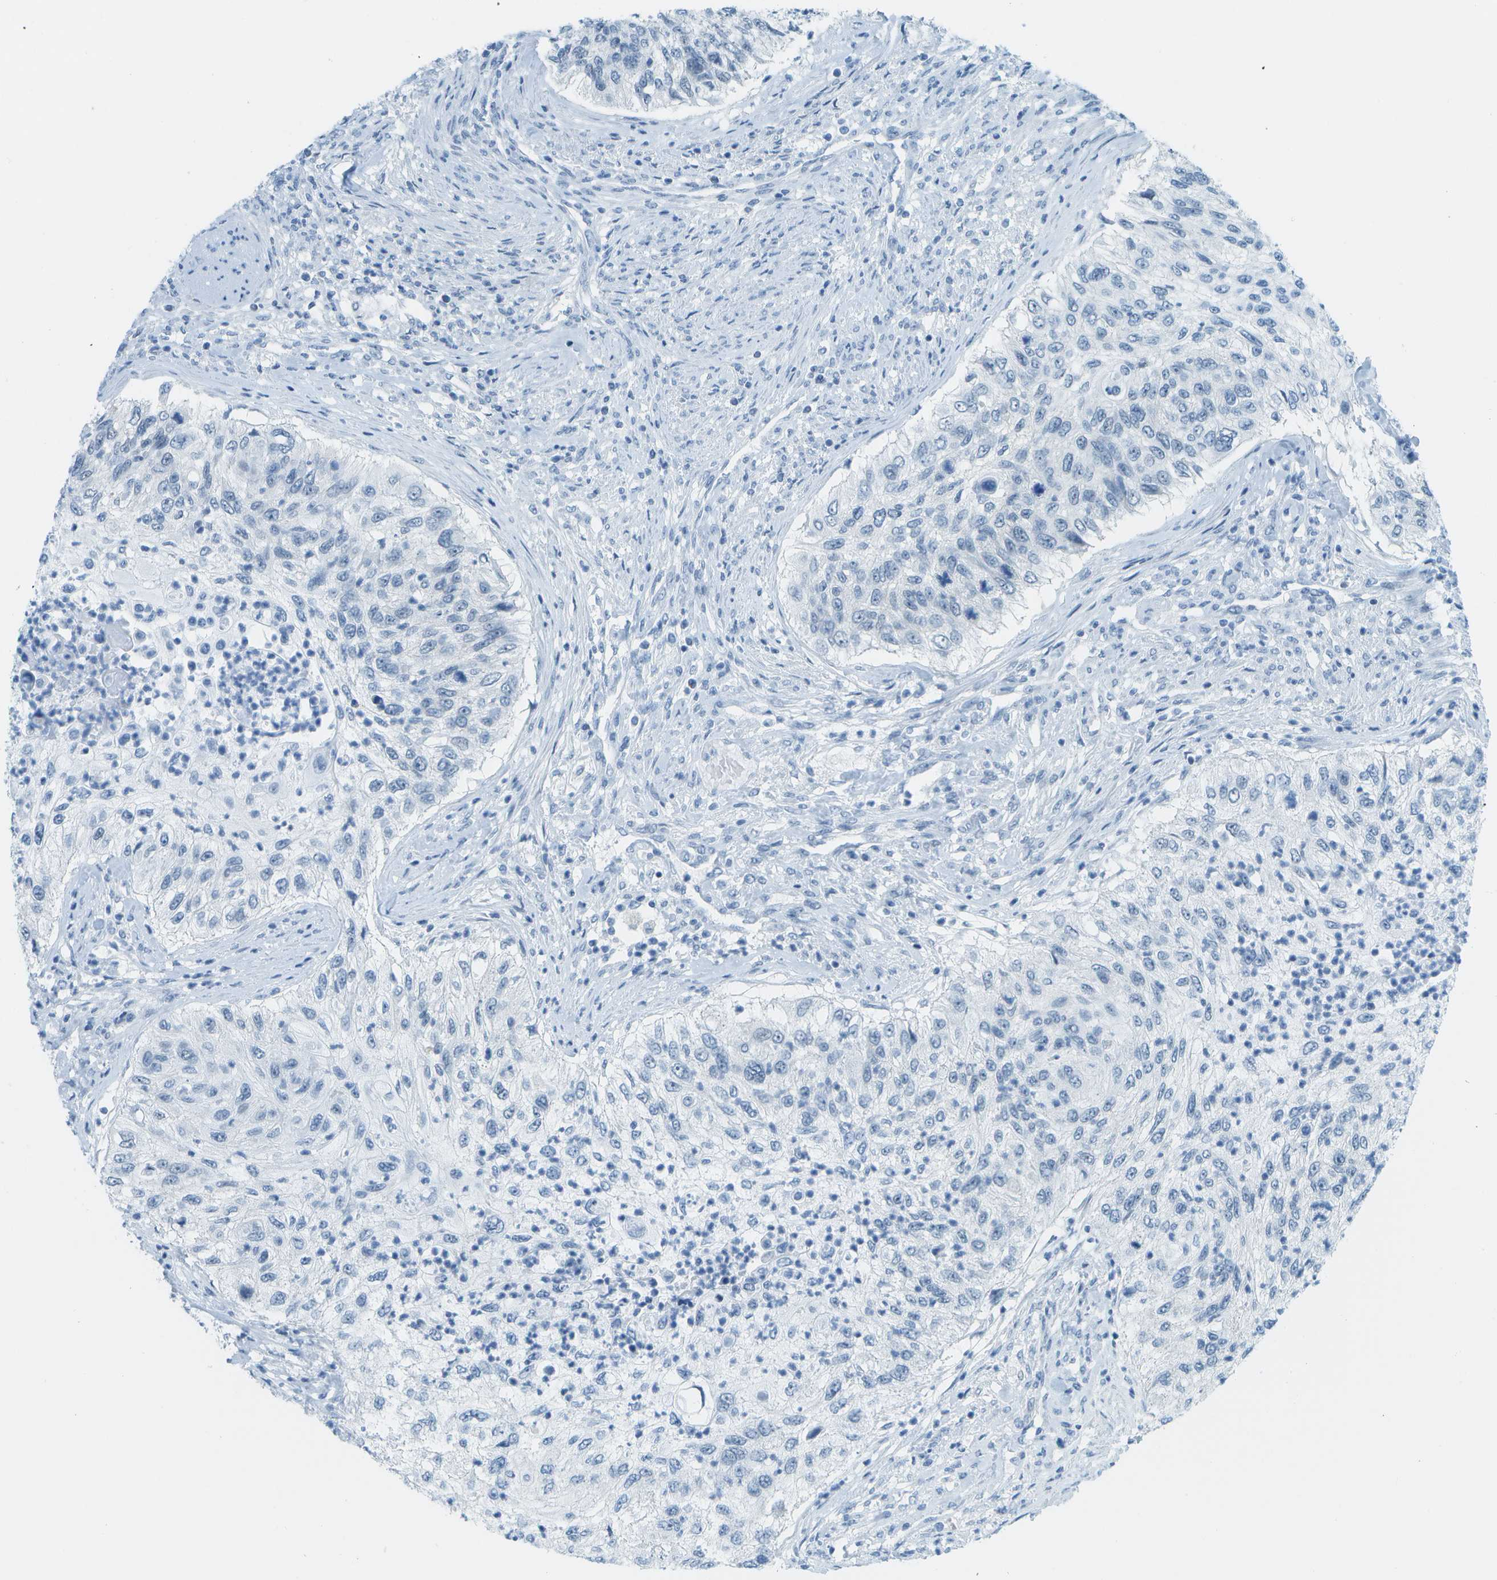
{"staining": {"intensity": "negative", "quantity": "none", "location": "none"}, "tissue": "urothelial cancer", "cell_type": "Tumor cells", "image_type": "cancer", "snomed": [{"axis": "morphology", "description": "Urothelial carcinoma, High grade"}, {"axis": "topography", "description": "Urinary bladder"}], "caption": "The immunohistochemistry histopathology image has no significant staining in tumor cells of high-grade urothelial carcinoma tissue.", "gene": "NEK11", "patient": {"sex": "female", "age": 60}}